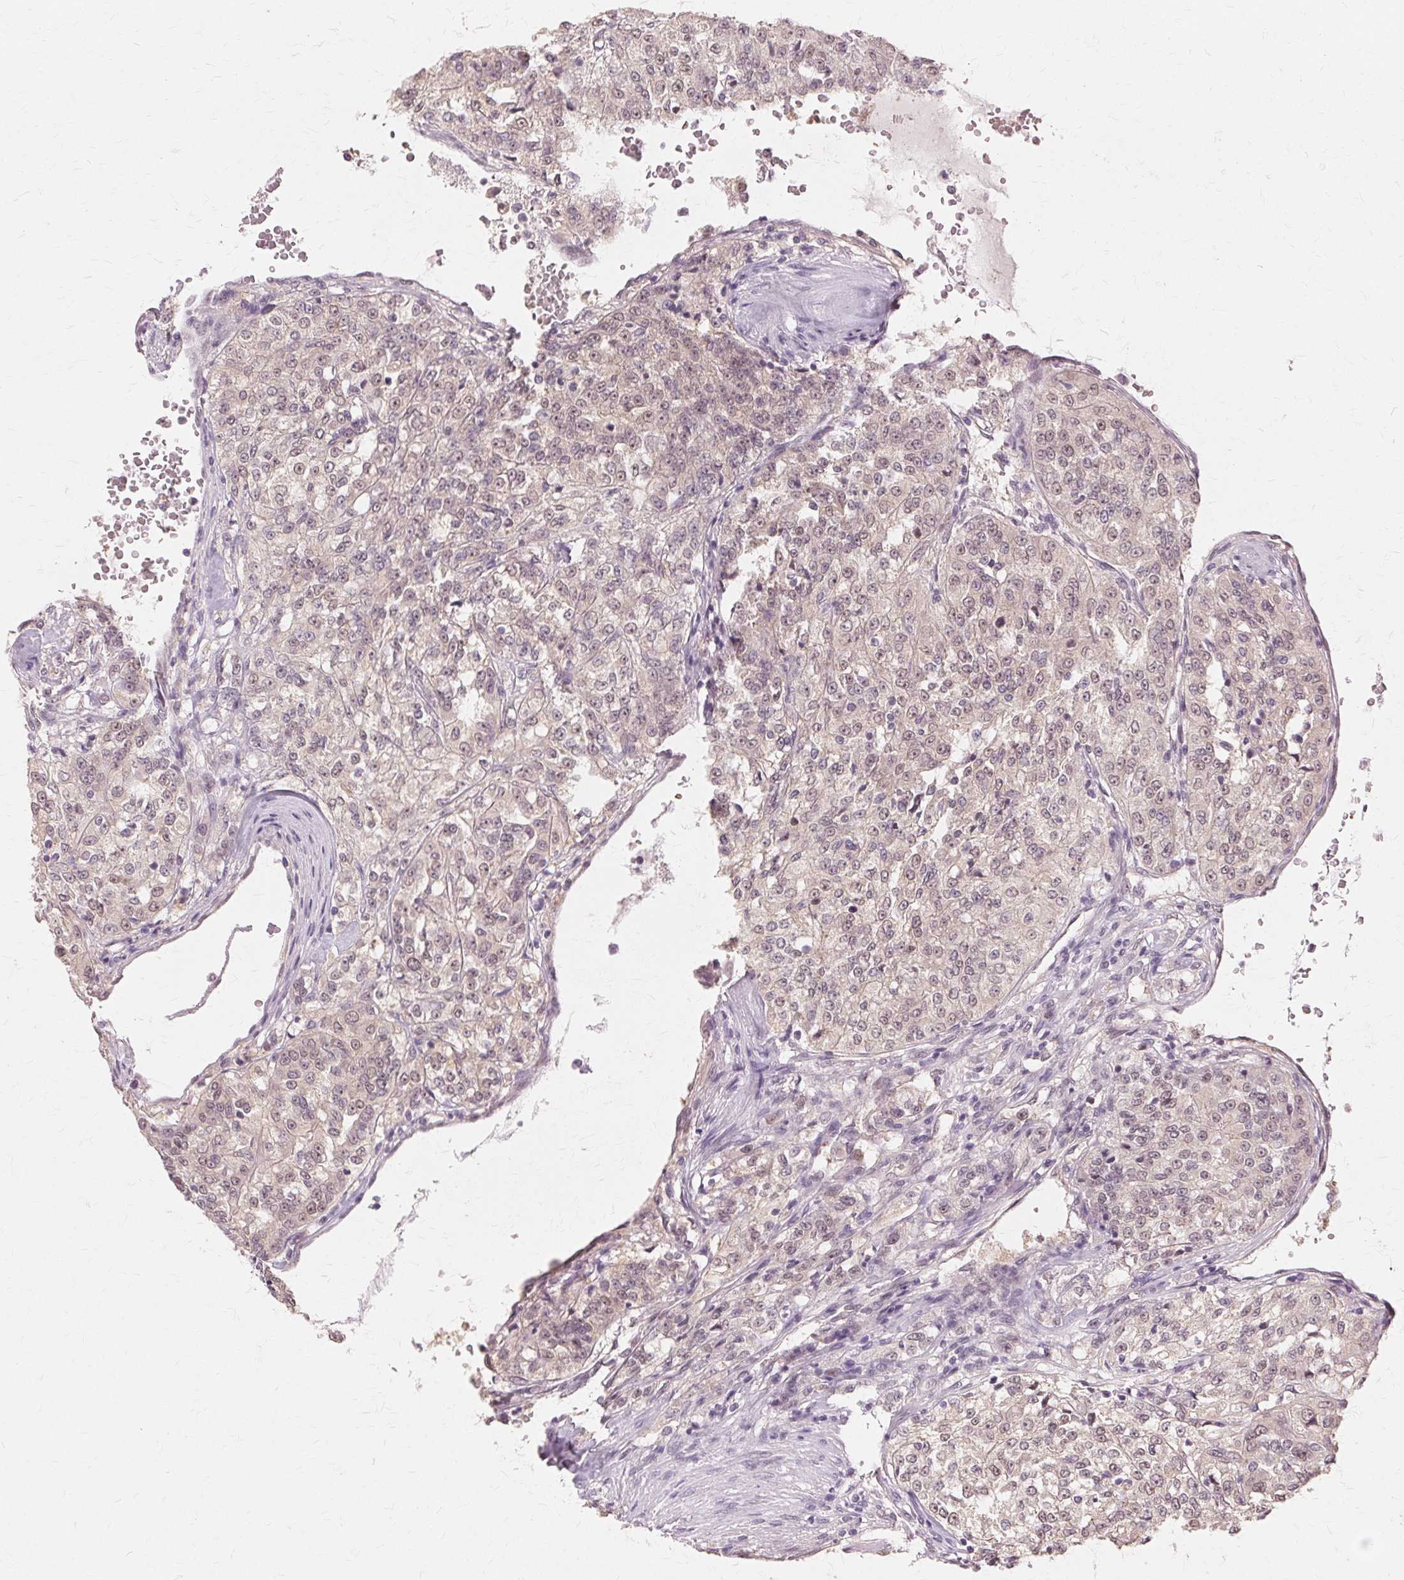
{"staining": {"intensity": "weak", "quantity": "25%-75%", "location": "nuclear"}, "tissue": "renal cancer", "cell_type": "Tumor cells", "image_type": "cancer", "snomed": [{"axis": "morphology", "description": "Adenocarcinoma, NOS"}, {"axis": "topography", "description": "Kidney"}], "caption": "Renal adenocarcinoma tissue shows weak nuclear positivity in approximately 25%-75% of tumor cells, visualized by immunohistochemistry.", "gene": "PRMT5", "patient": {"sex": "female", "age": 63}}